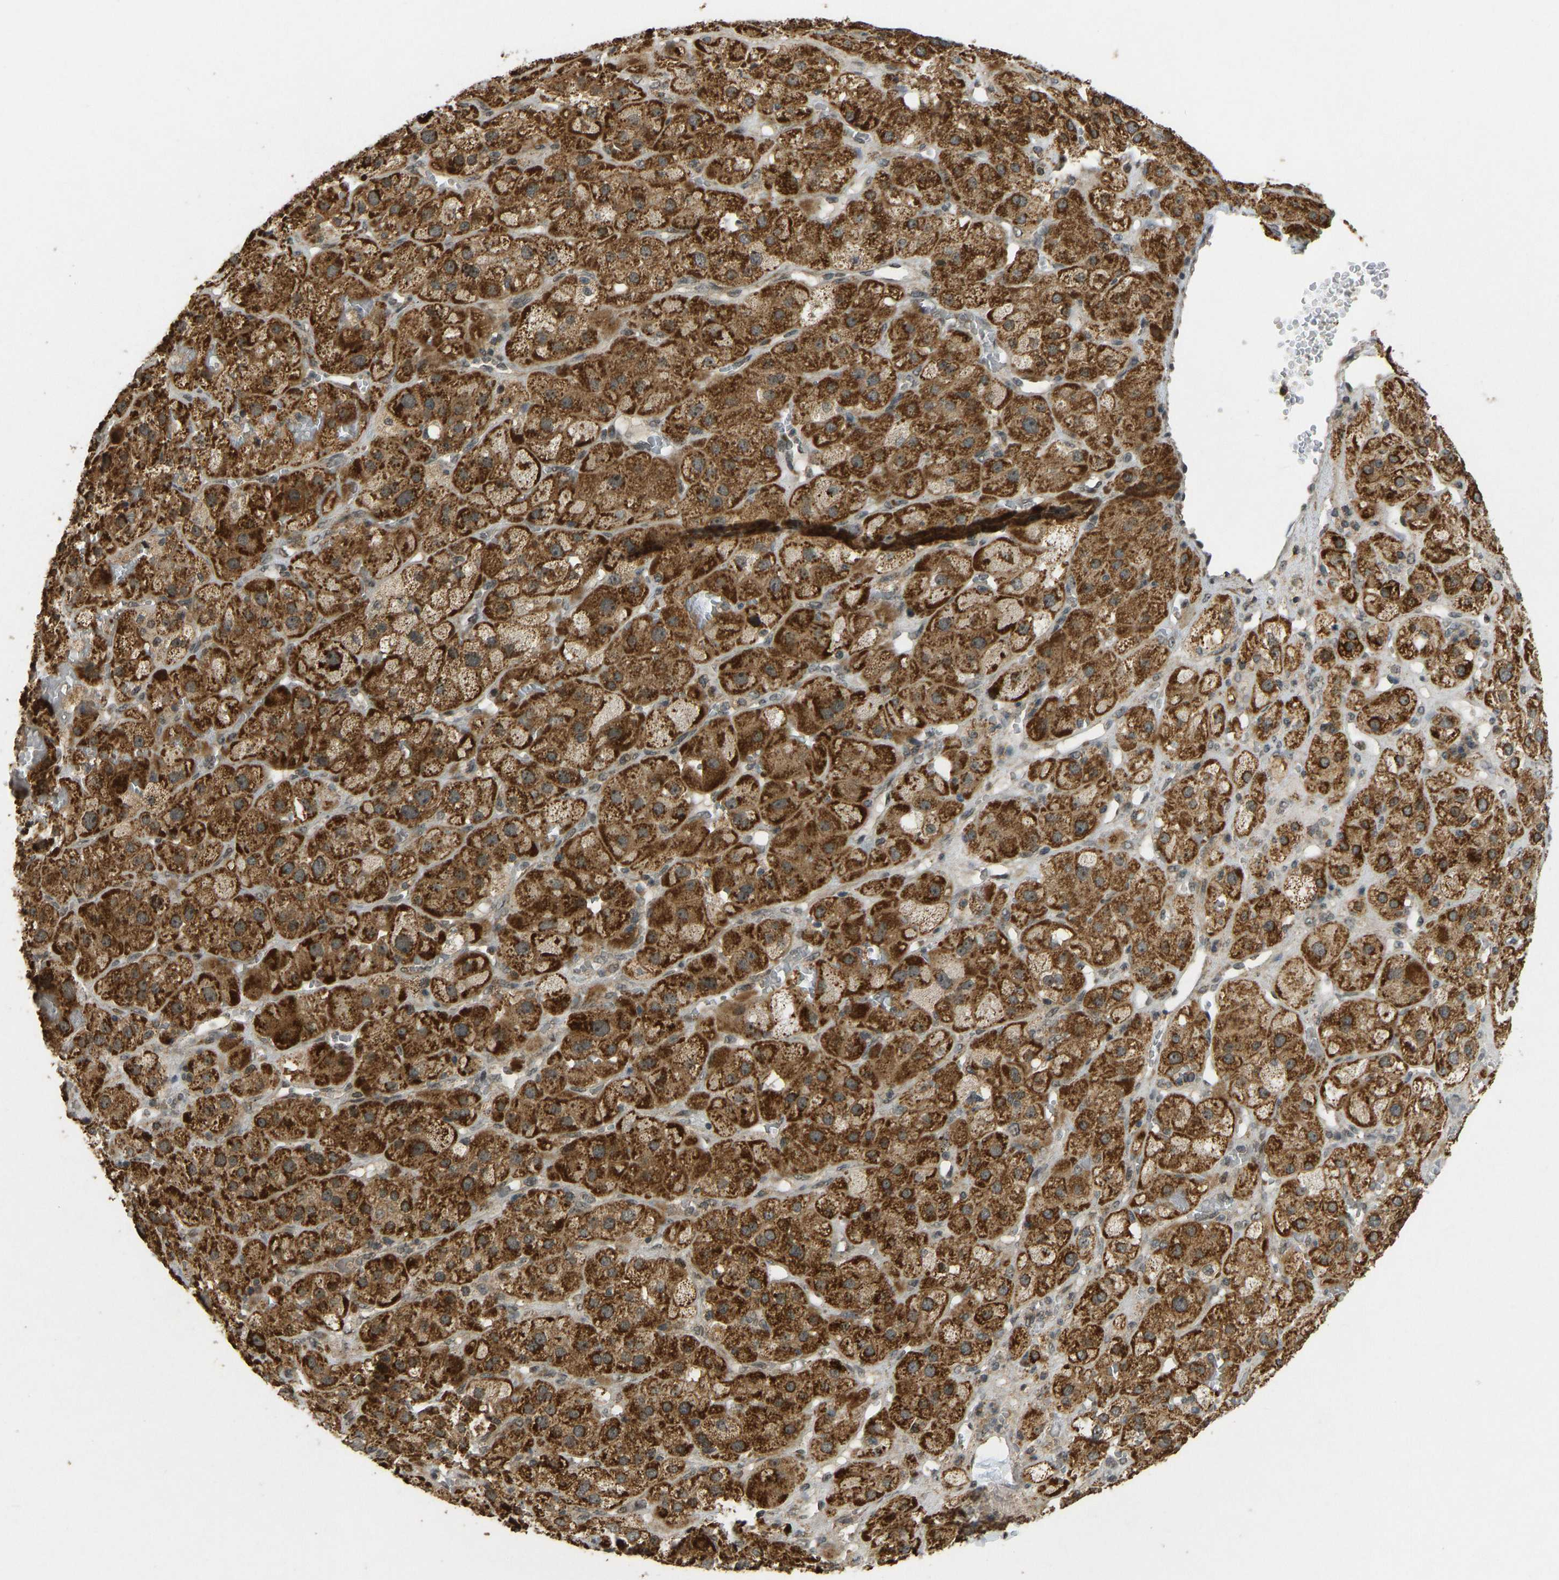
{"staining": {"intensity": "strong", "quantity": ">75%", "location": "cytoplasmic/membranous"}, "tissue": "adrenal gland", "cell_type": "Glandular cells", "image_type": "normal", "snomed": [{"axis": "morphology", "description": "Normal tissue, NOS"}, {"axis": "topography", "description": "Adrenal gland"}], "caption": "Adrenal gland stained for a protein (brown) demonstrates strong cytoplasmic/membranous positive expression in approximately >75% of glandular cells.", "gene": "ACADS", "patient": {"sex": "female", "age": 47}}